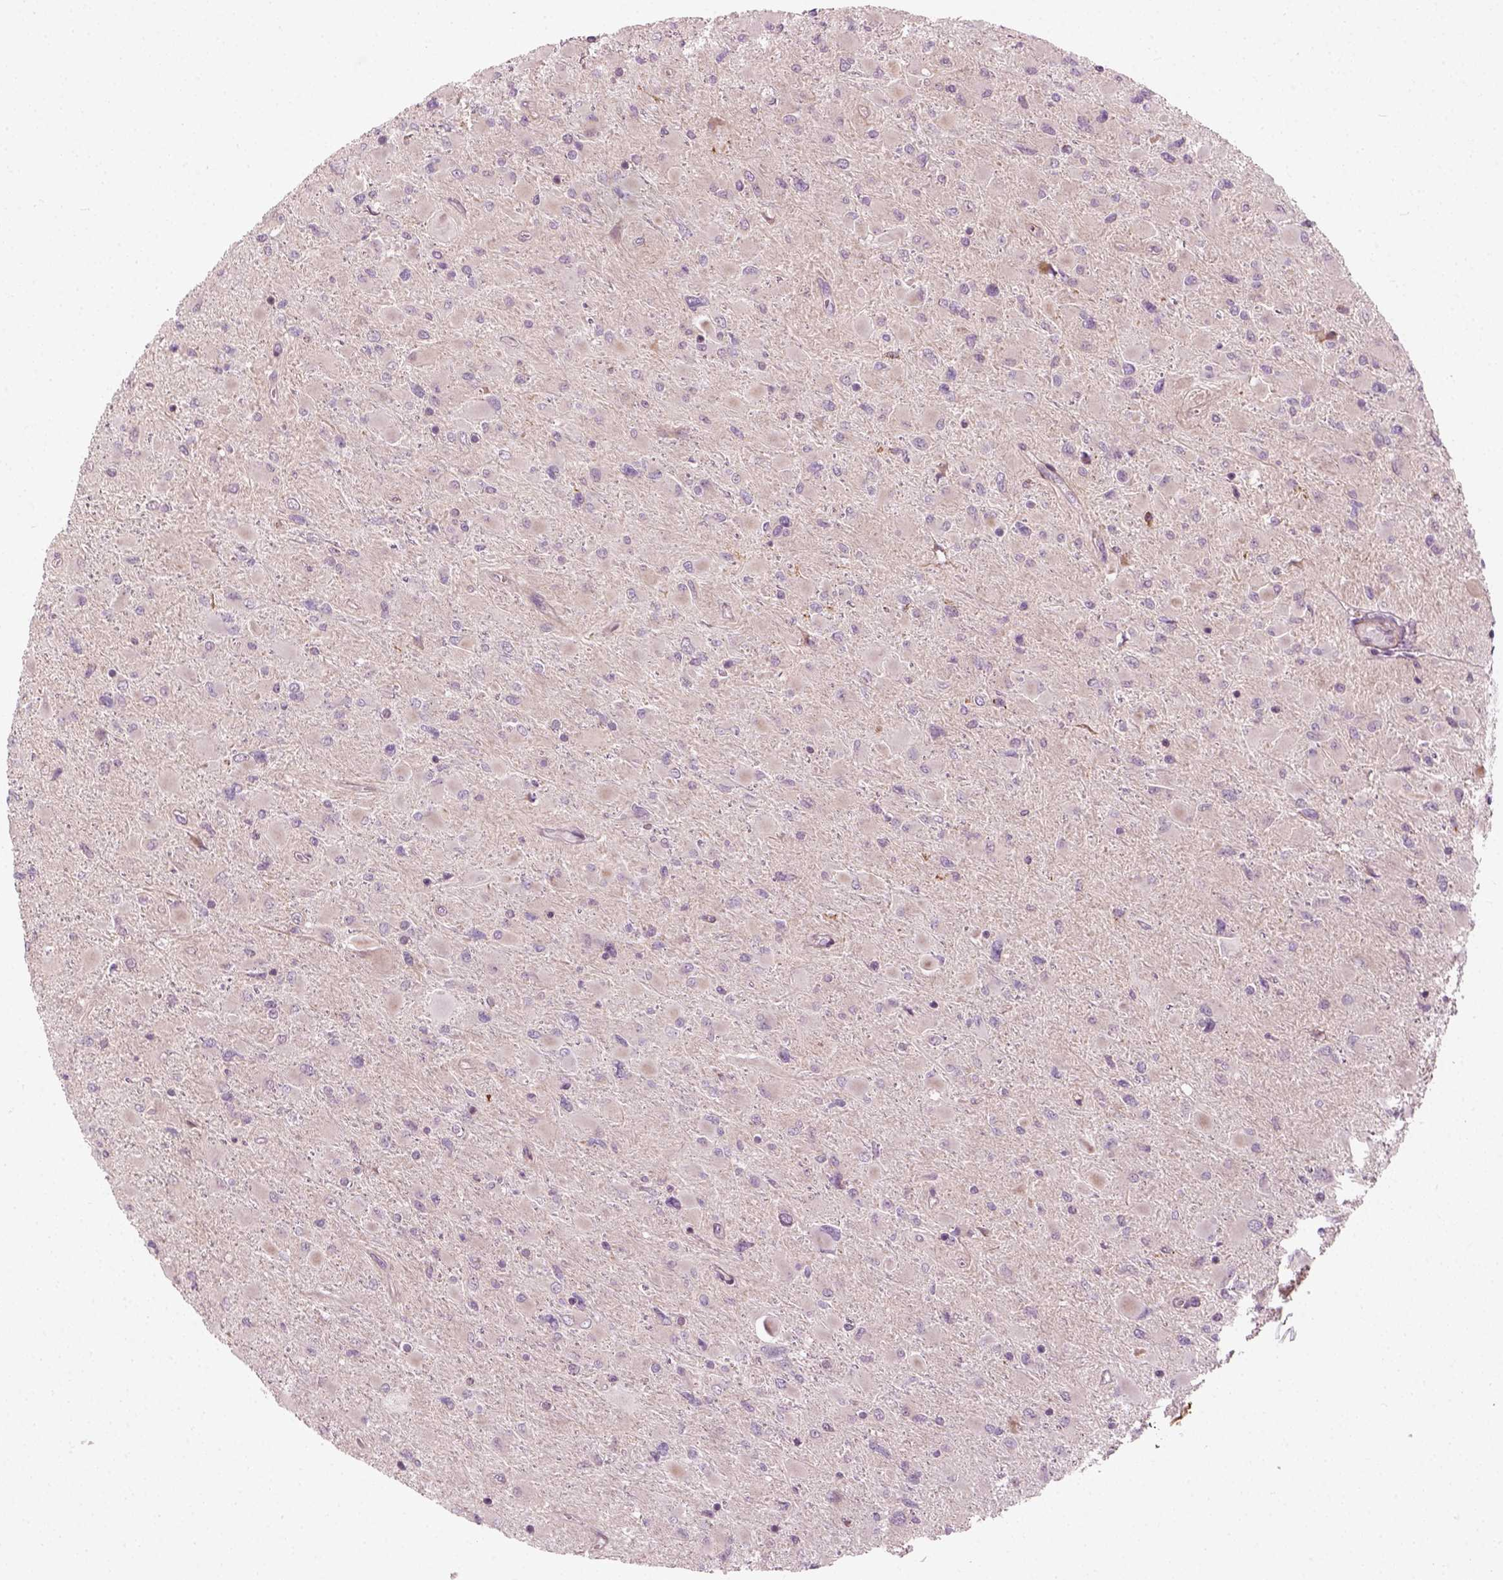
{"staining": {"intensity": "negative", "quantity": "none", "location": "none"}, "tissue": "glioma", "cell_type": "Tumor cells", "image_type": "cancer", "snomed": [{"axis": "morphology", "description": "Glioma, malignant, High grade"}, {"axis": "topography", "description": "Cerebral cortex"}], "caption": "Tumor cells are negative for brown protein staining in glioma. (Stains: DAB (3,3'-diaminobenzidine) immunohistochemistry (IHC) with hematoxylin counter stain, Microscopy: brightfield microscopy at high magnification).", "gene": "DNASE1L1", "patient": {"sex": "female", "age": 36}}